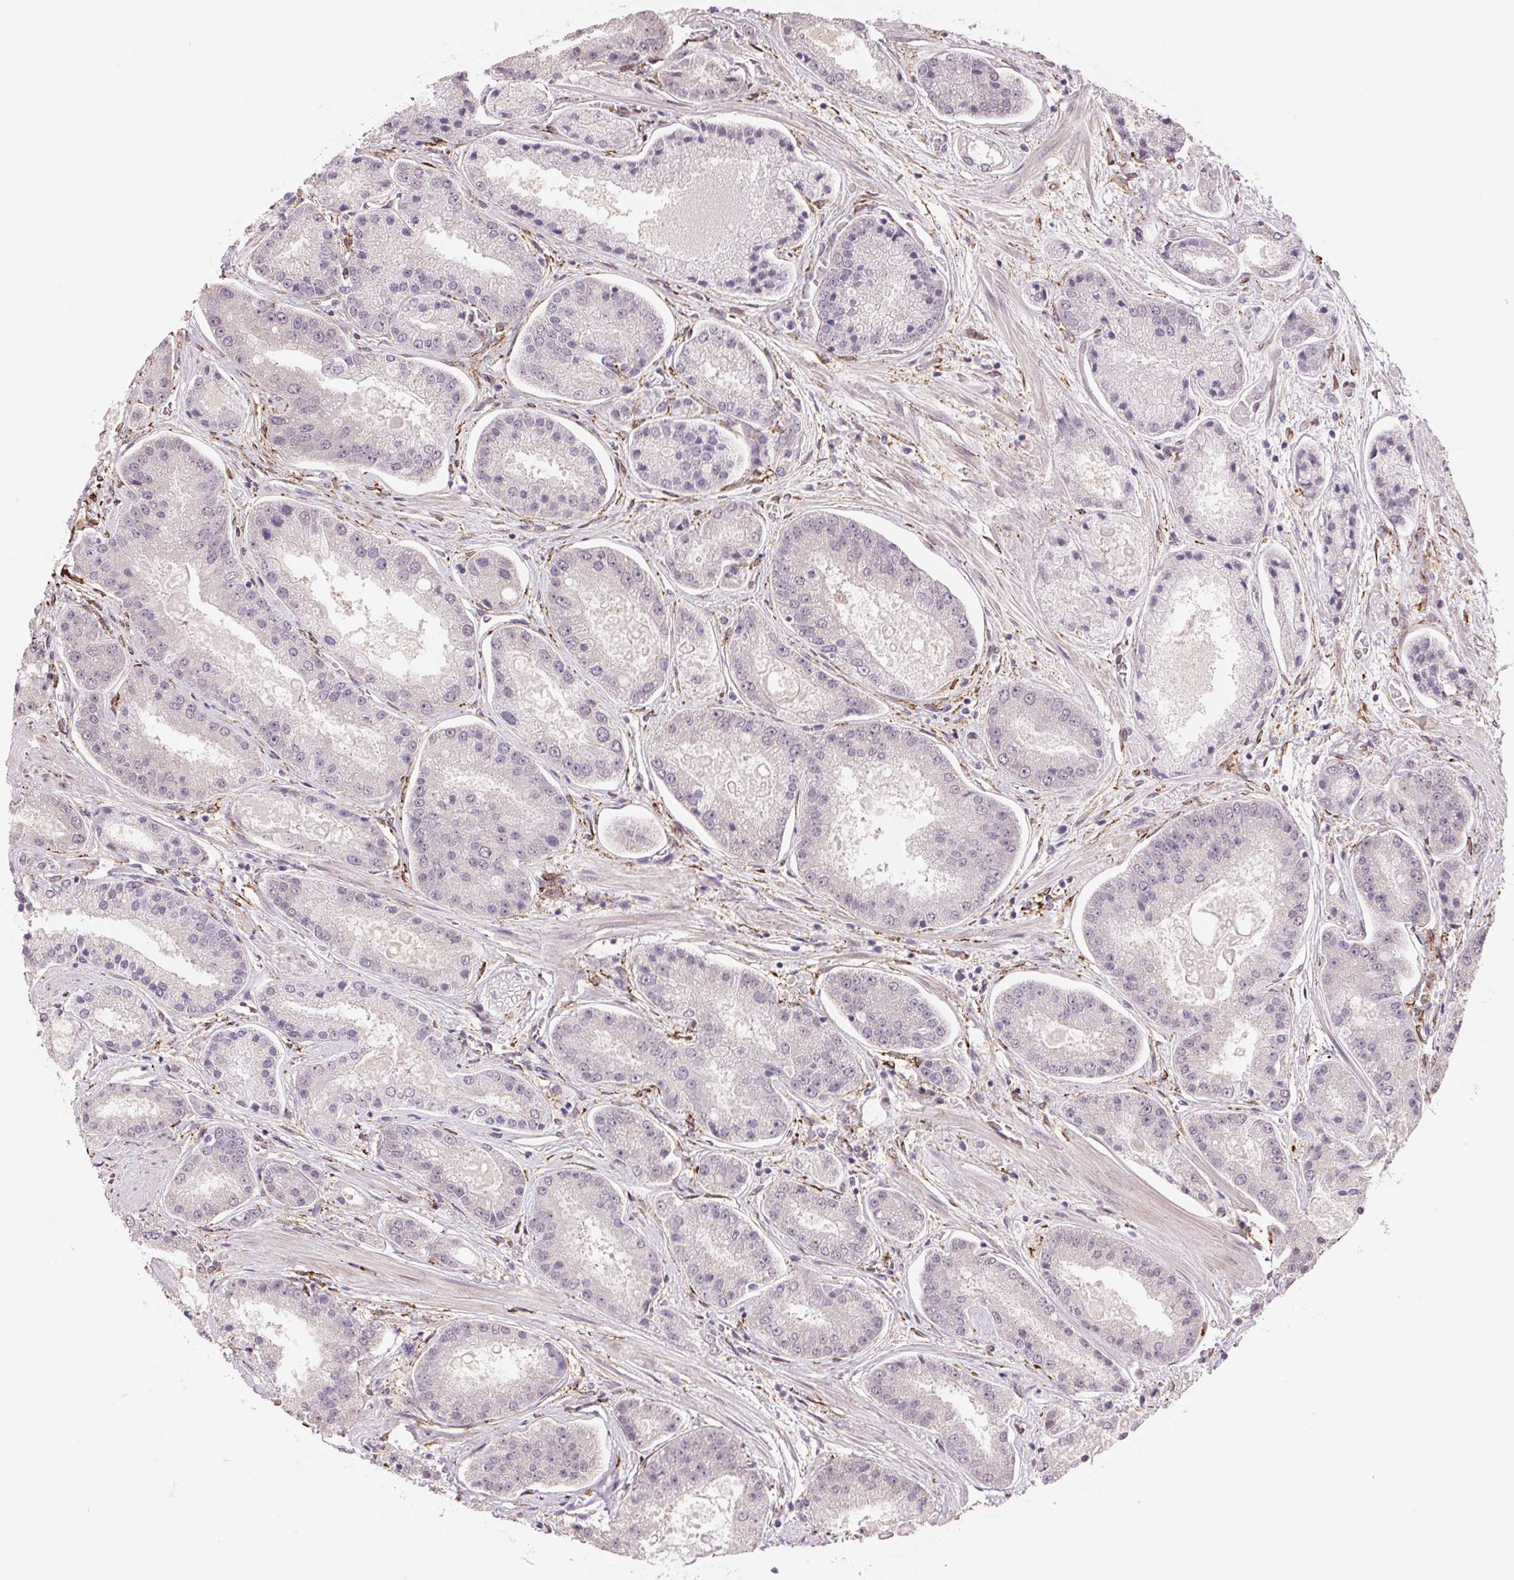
{"staining": {"intensity": "negative", "quantity": "none", "location": "none"}, "tissue": "prostate cancer", "cell_type": "Tumor cells", "image_type": "cancer", "snomed": [{"axis": "morphology", "description": "Adenocarcinoma, High grade"}, {"axis": "topography", "description": "Prostate"}], "caption": "Tumor cells show no significant expression in prostate cancer (adenocarcinoma (high-grade)).", "gene": "FKBP10", "patient": {"sex": "male", "age": 67}}